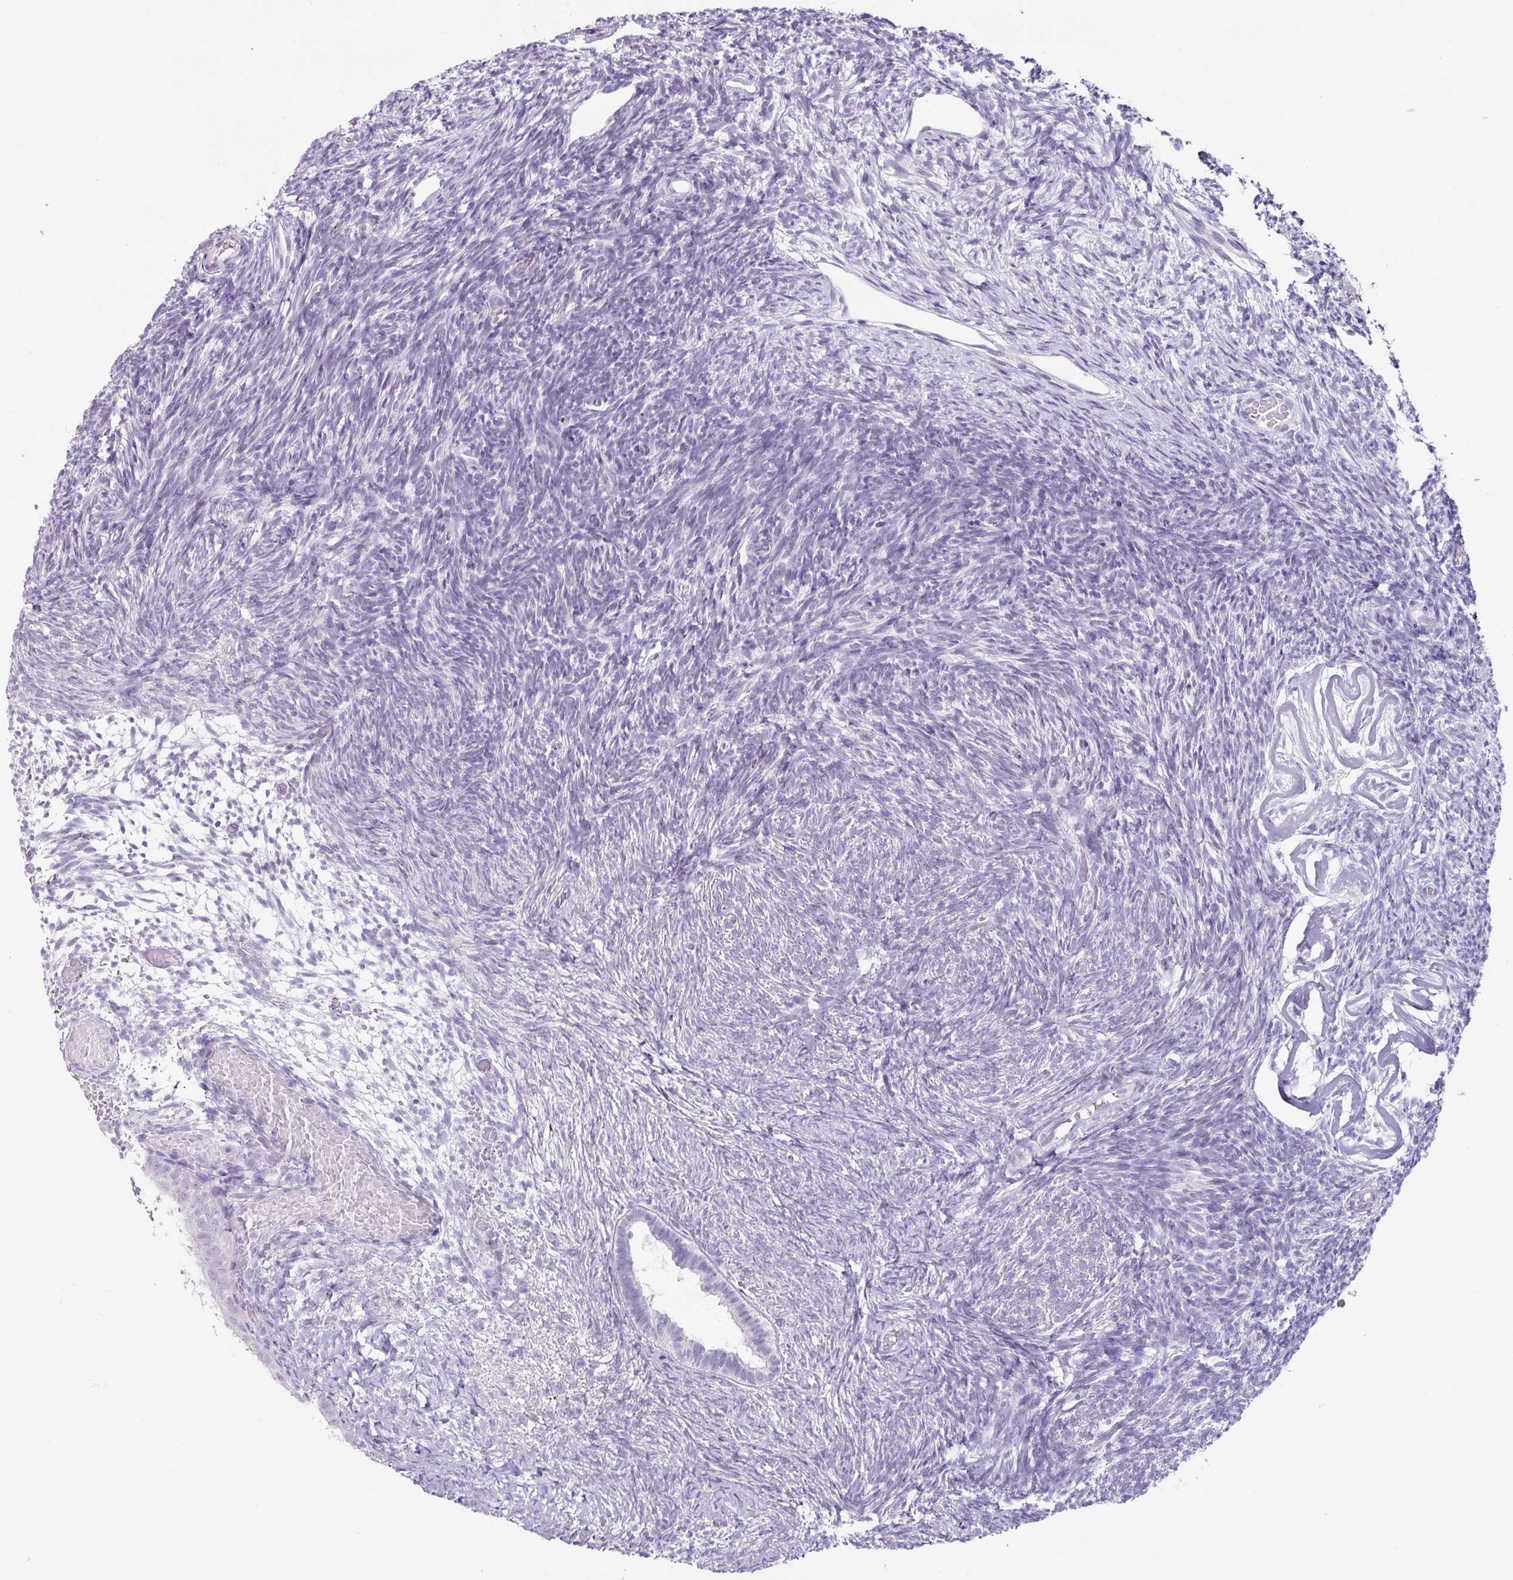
{"staining": {"intensity": "negative", "quantity": "none", "location": "none"}, "tissue": "ovary", "cell_type": "Follicle cells", "image_type": "normal", "snomed": [{"axis": "morphology", "description": "Normal tissue, NOS"}, {"axis": "topography", "description": "Ovary"}], "caption": "Follicle cells show no significant expression in benign ovary.", "gene": "TRA2A", "patient": {"sex": "female", "age": 39}}